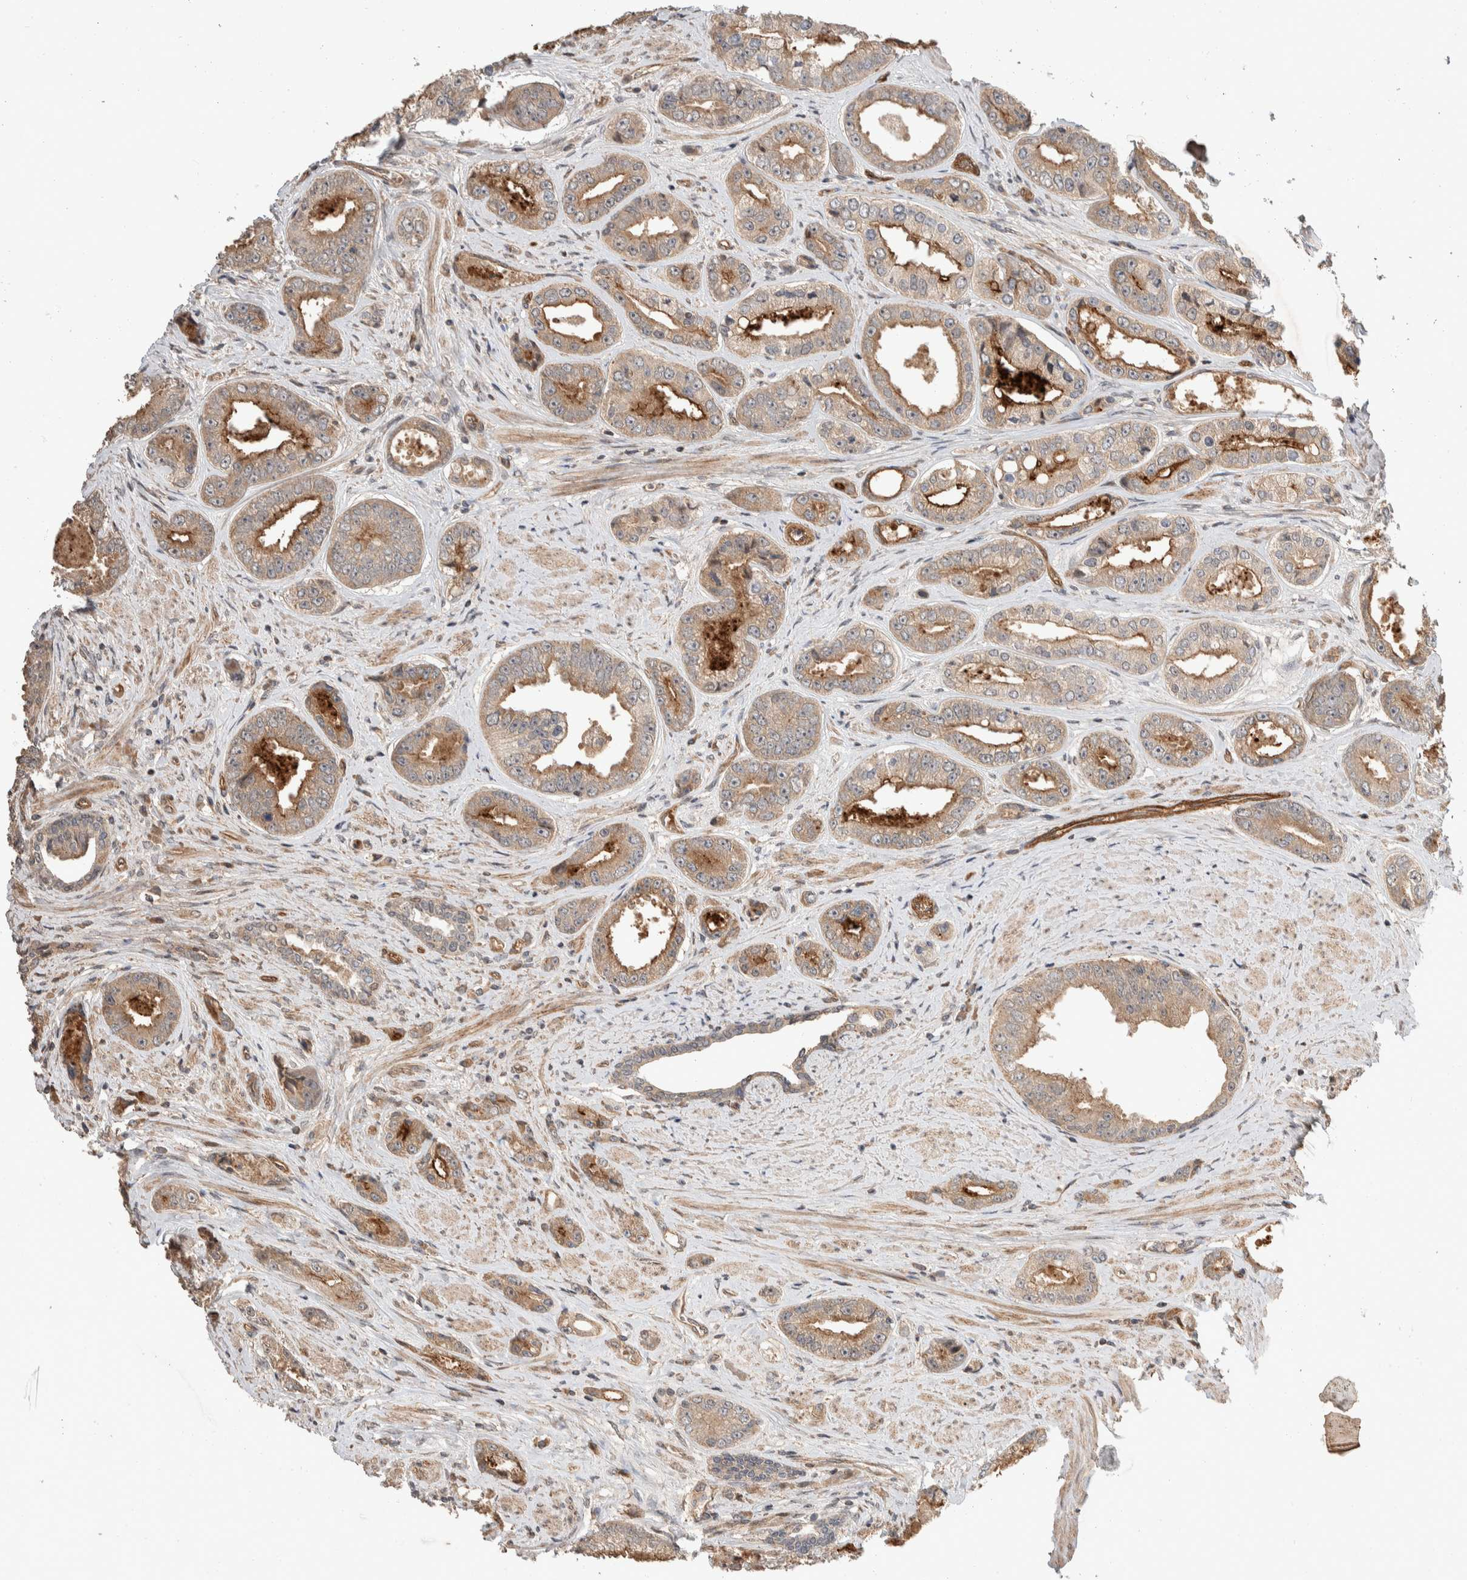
{"staining": {"intensity": "moderate", "quantity": ">75%", "location": "cytoplasmic/membranous"}, "tissue": "prostate cancer", "cell_type": "Tumor cells", "image_type": "cancer", "snomed": [{"axis": "morphology", "description": "Adenocarcinoma, High grade"}, {"axis": "topography", "description": "Prostate"}], "caption": "IHC photomicrograph of neoplastic tissue: prostate cancer (adenocarcinoma (high-grade)) stained using immunohistochemistry shows medium levels of moderate protein expression localized specifically in the cytoplasmic/membranous of tumor cells, appearing as a cytoplasmic/membranous brown color.", "gene": "ERC1", "patient": {"sex": "male", "age": 61}}